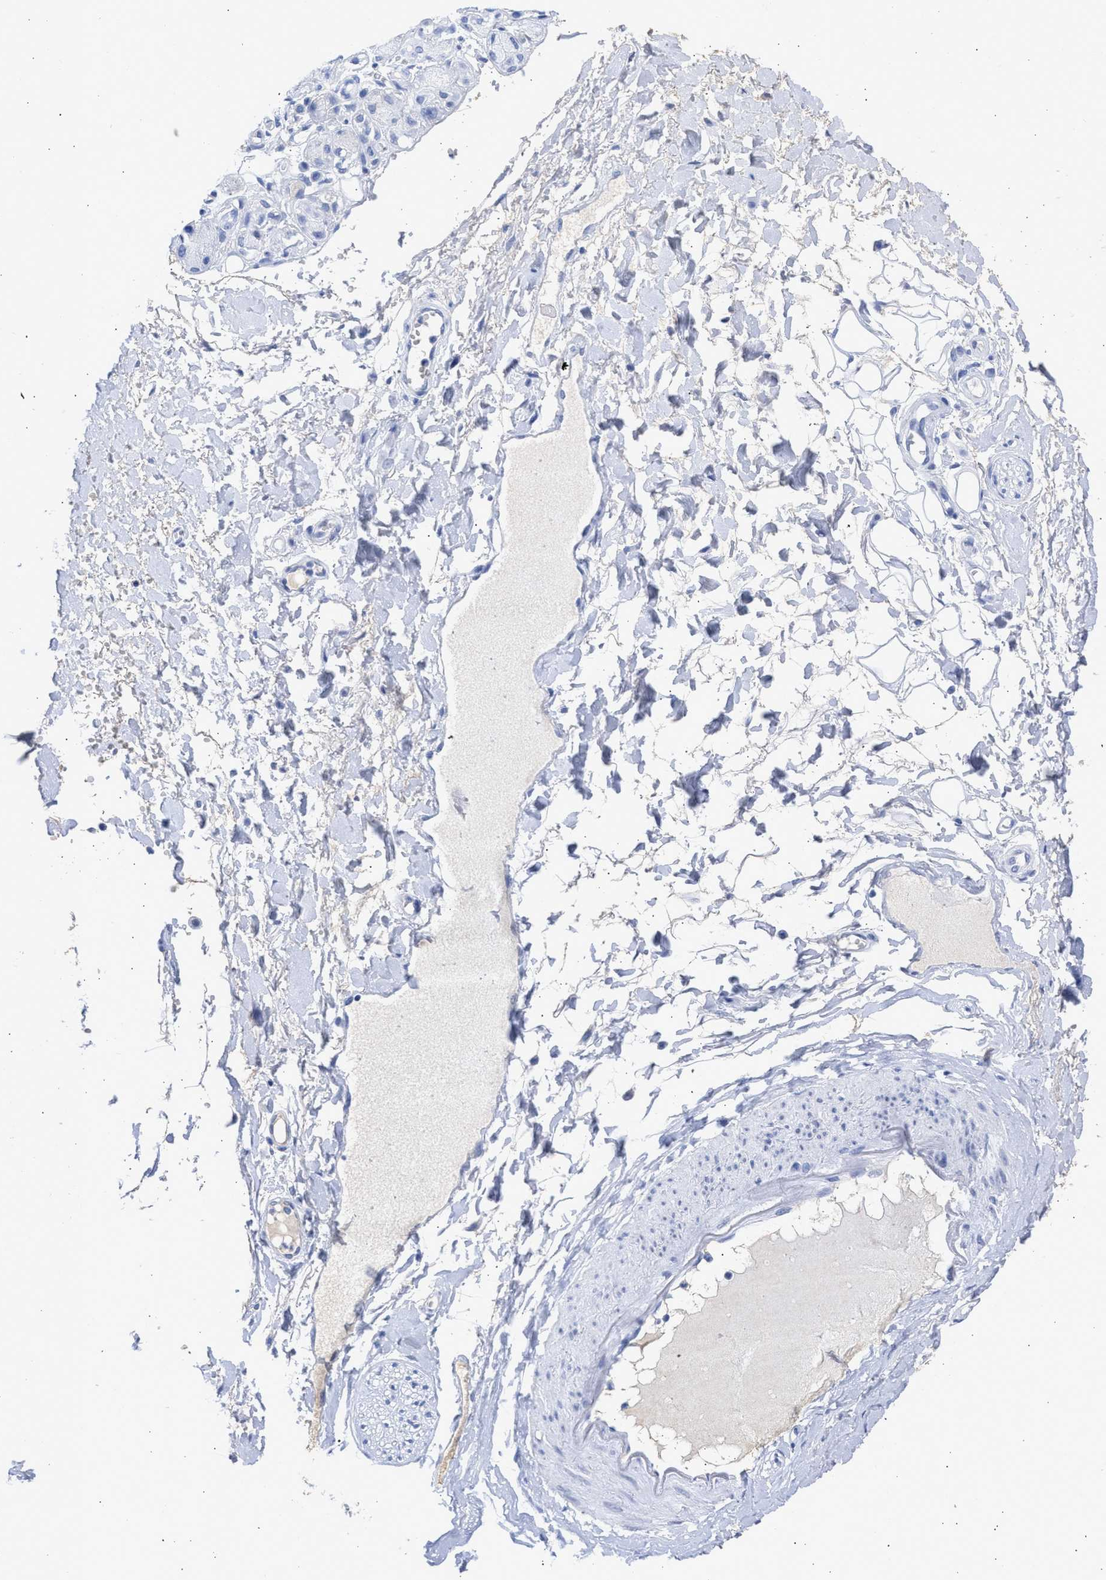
{"staining": {"intensity": "negative", "quantity": "none", "location": "none"}, "tissue": "adipose tissue", "cell_type": "Adipocytes", "image_type": "normal", "snomed": [{"axis": "morphology", "description": "Normal tissue, NOS"}, {"axis": "morphology", "description": "Inflammation, NOS"}, {"axis": "topography", "description": "Salivary gland"}, {"axis": "topography", "description": "Peripheral nerve tissue"}], "caption": "An IHC micrograph of benign adipose tissue is shown. There is no staining in adipocytes of adipose tissue. The staining is performed using DAB (3,3'-diaminobenzidine) brown chromogen with nuclei counter-stained in using hematoxylin.", "gene": "RSPH1", "patient": {"sex": "female", "age": 75}}